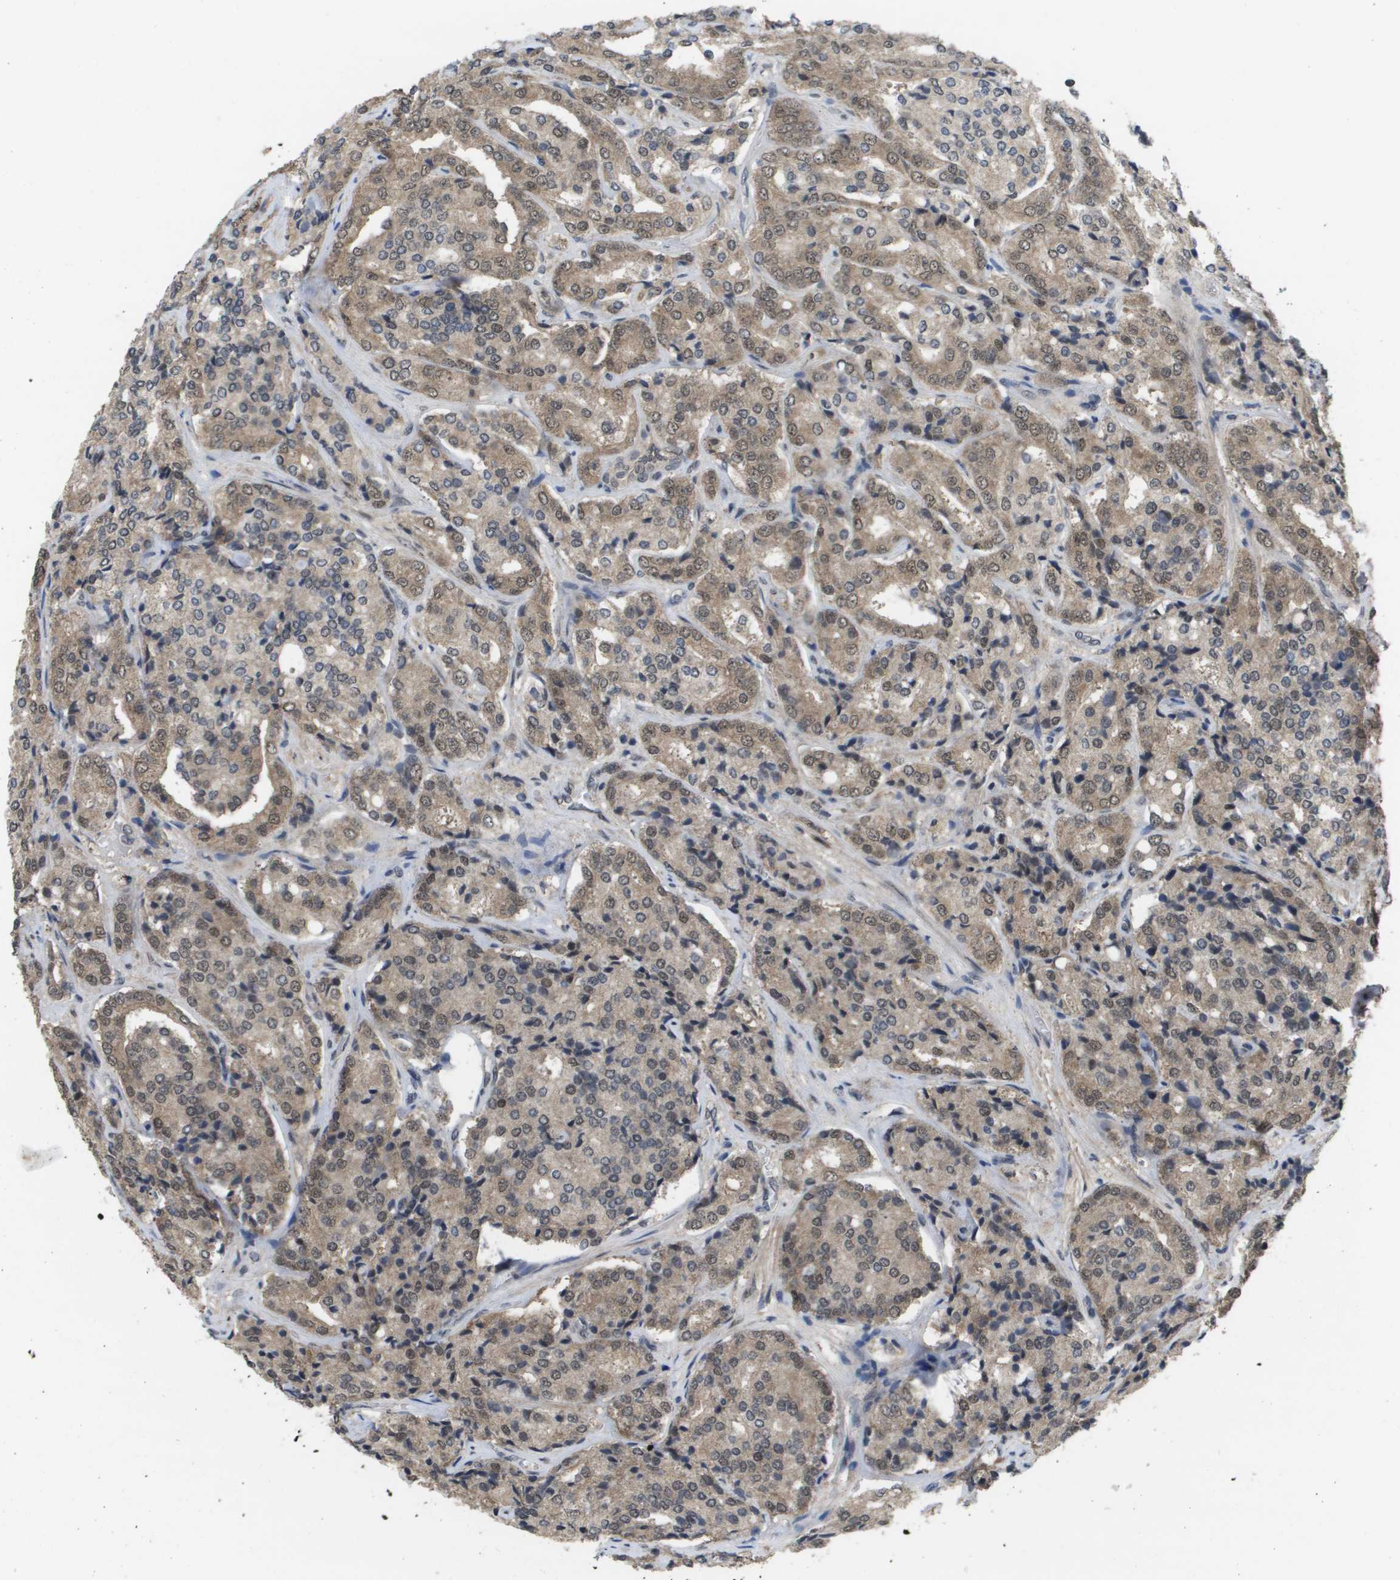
{"staining": {"intensity": "weak", "quantity": ">75%", "location": "cytoplasmic/membranous,nuclear"}, "tissue": "prostate cancer", "cell_type": "Tumor cells", "image_type": "cancer", "snomed": [{"axis": "morphology", "description": "Adenocarcinoma, High grade"}, {"axis": "topography", "description": "Prostate"}], "caption": "An IHC image of tumor tissue is shown. Protein staining in brown labels weak cytoplasmic/membranous and nuclear positivity in prostate cancer within tumor cells. The staining was performed using DAB (3,3'-diaminobenzidine), with brown indicating positive protein expression. Nuclei are stained blue with hematoxylin.", "gene": "AMBRA1", "patient": {"sex": "male", "age": 65}}